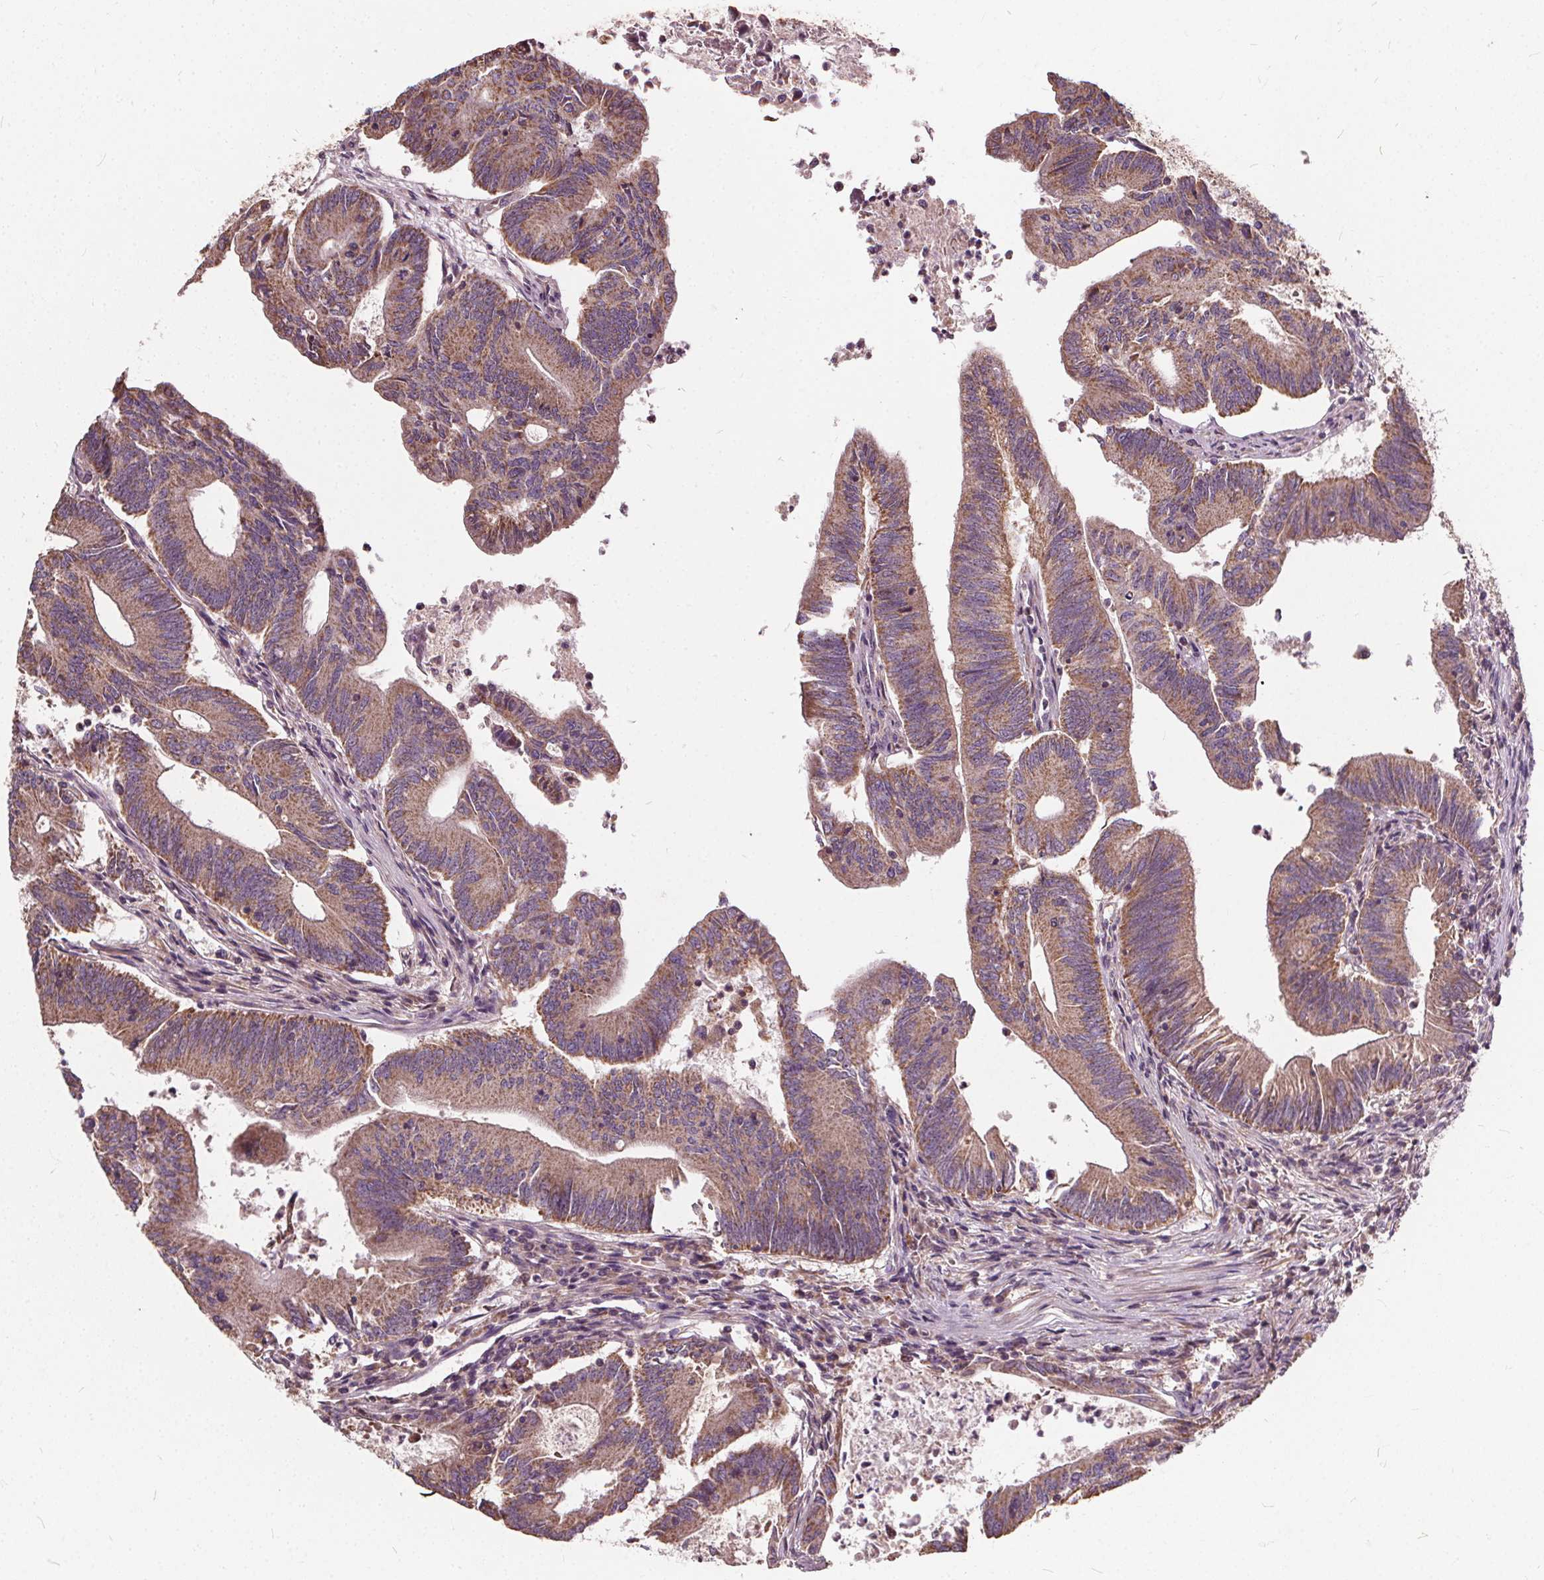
{"staining": {"intensity": "moderate", "quantity": ">75%", "location": "cytoplasmic/membranous"}, "tissue": "colorectal cancer", "cell_type": "Tumor cells", "image_type": "cancer", "snomed": [{"axis": "morphology", "description": "Adenocarcinoma, NOS"}, {"axis": "topography", "description": "Colon"}], "caption": "This photomicrograph exhibits colorectal cancer stained with immunohistochemistry to label a protein in brown. The cytoplasmic/membranous of tumor cells show moderate positivity for the protein. Nuclei are counter-stained blue.", "gene": "ORAI2", "patient": {"sex": "female", "age": 70}}